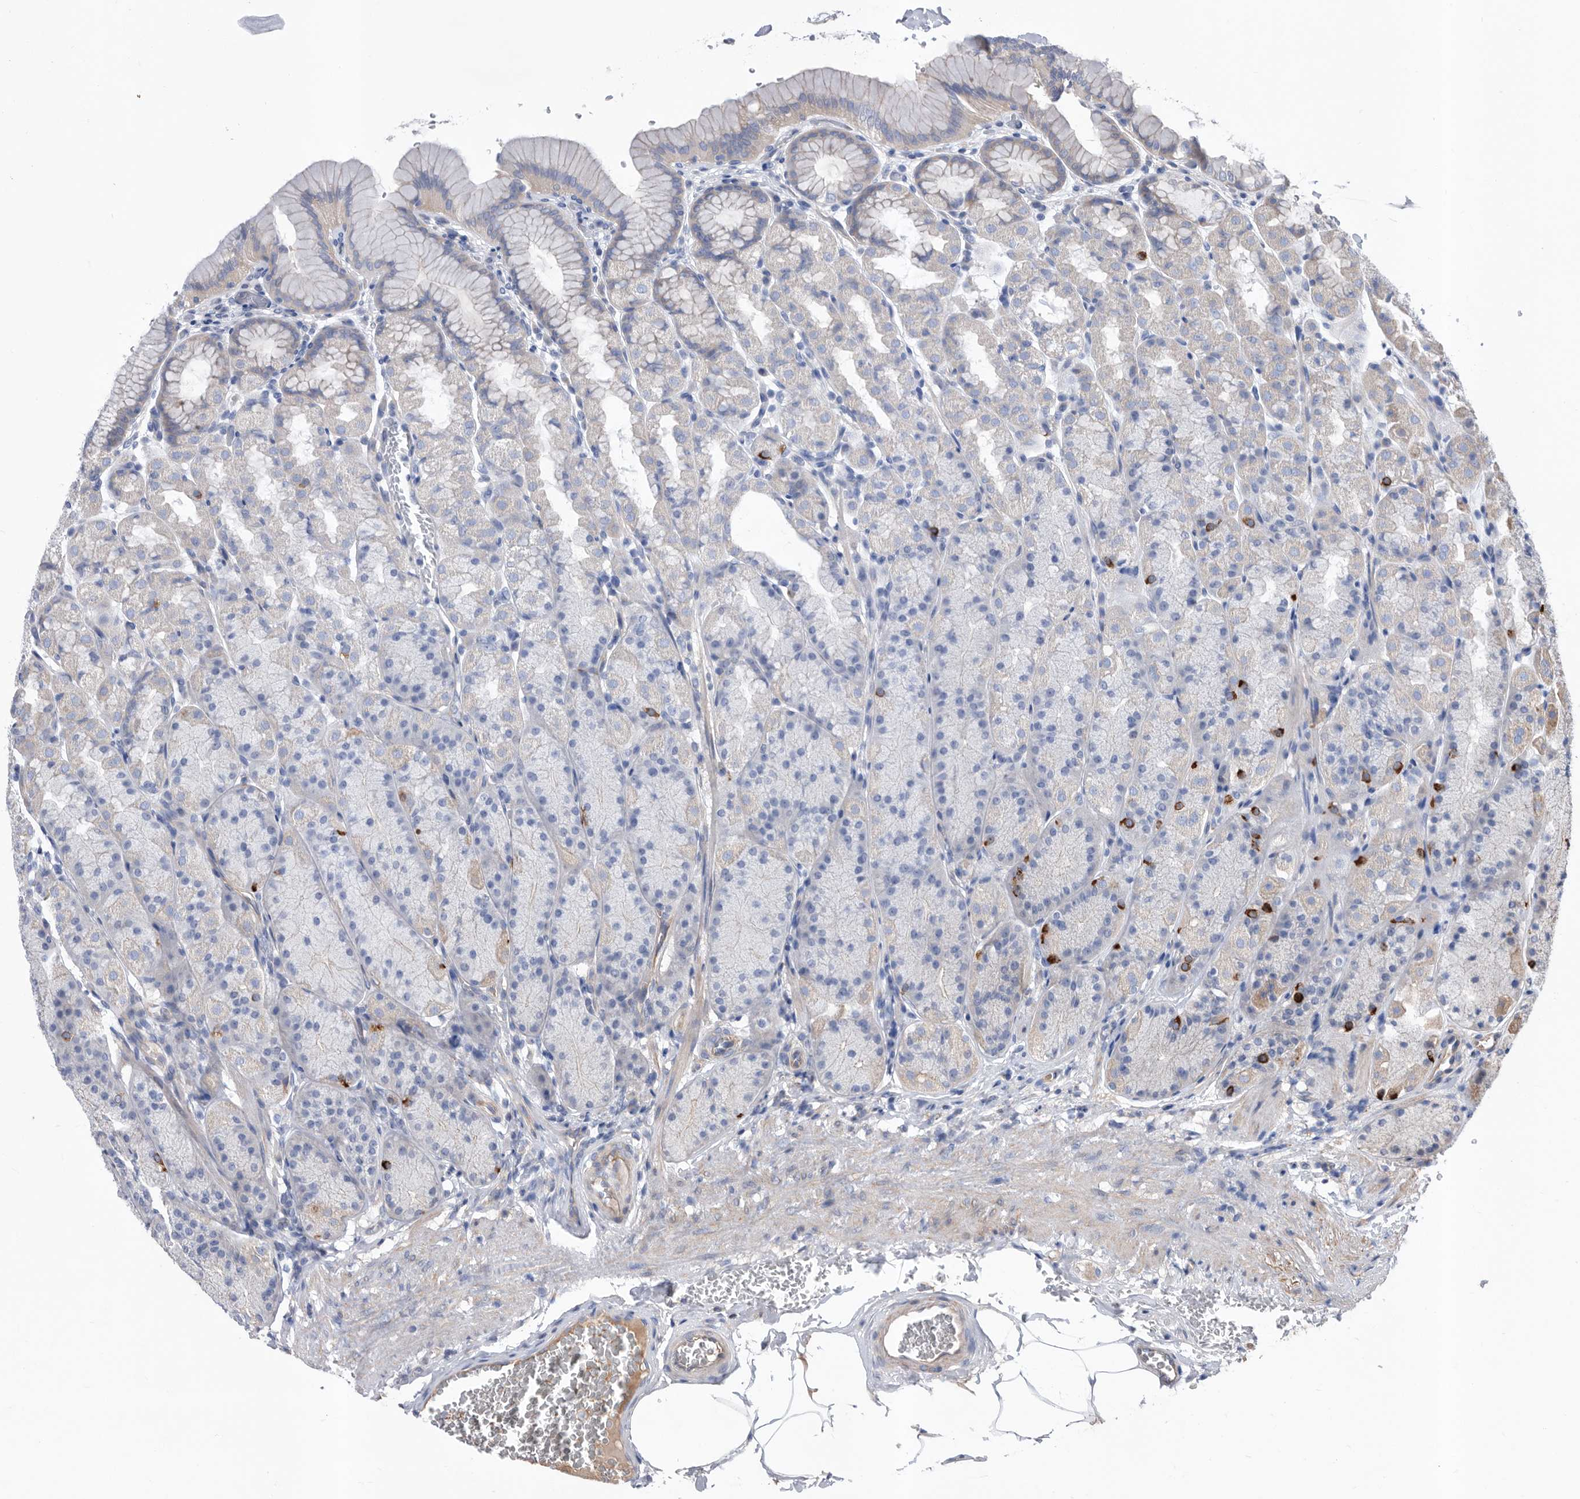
{"staining": {"intensity": "moderate", "quantity": "25%-75%", "location": "cytoplasmic/membranous"}, "tissue": "stomach", "cell_type": "Glandular cells", "image_type": "normal", "snomed": [{"axis": "morphology", "description": "Normal tissue, NOS"}, {"axis": "topography", "description": "Stomach"}], "caption": "This photomicrograph demonstrates IHC staining of unremarkable stomach, with medium moderate cytoplasmic/membranous positivity in about 25%-75% of glandular cells.", "gene": "ATP13A3", "patient": {"sex": "male", "age": 42}}